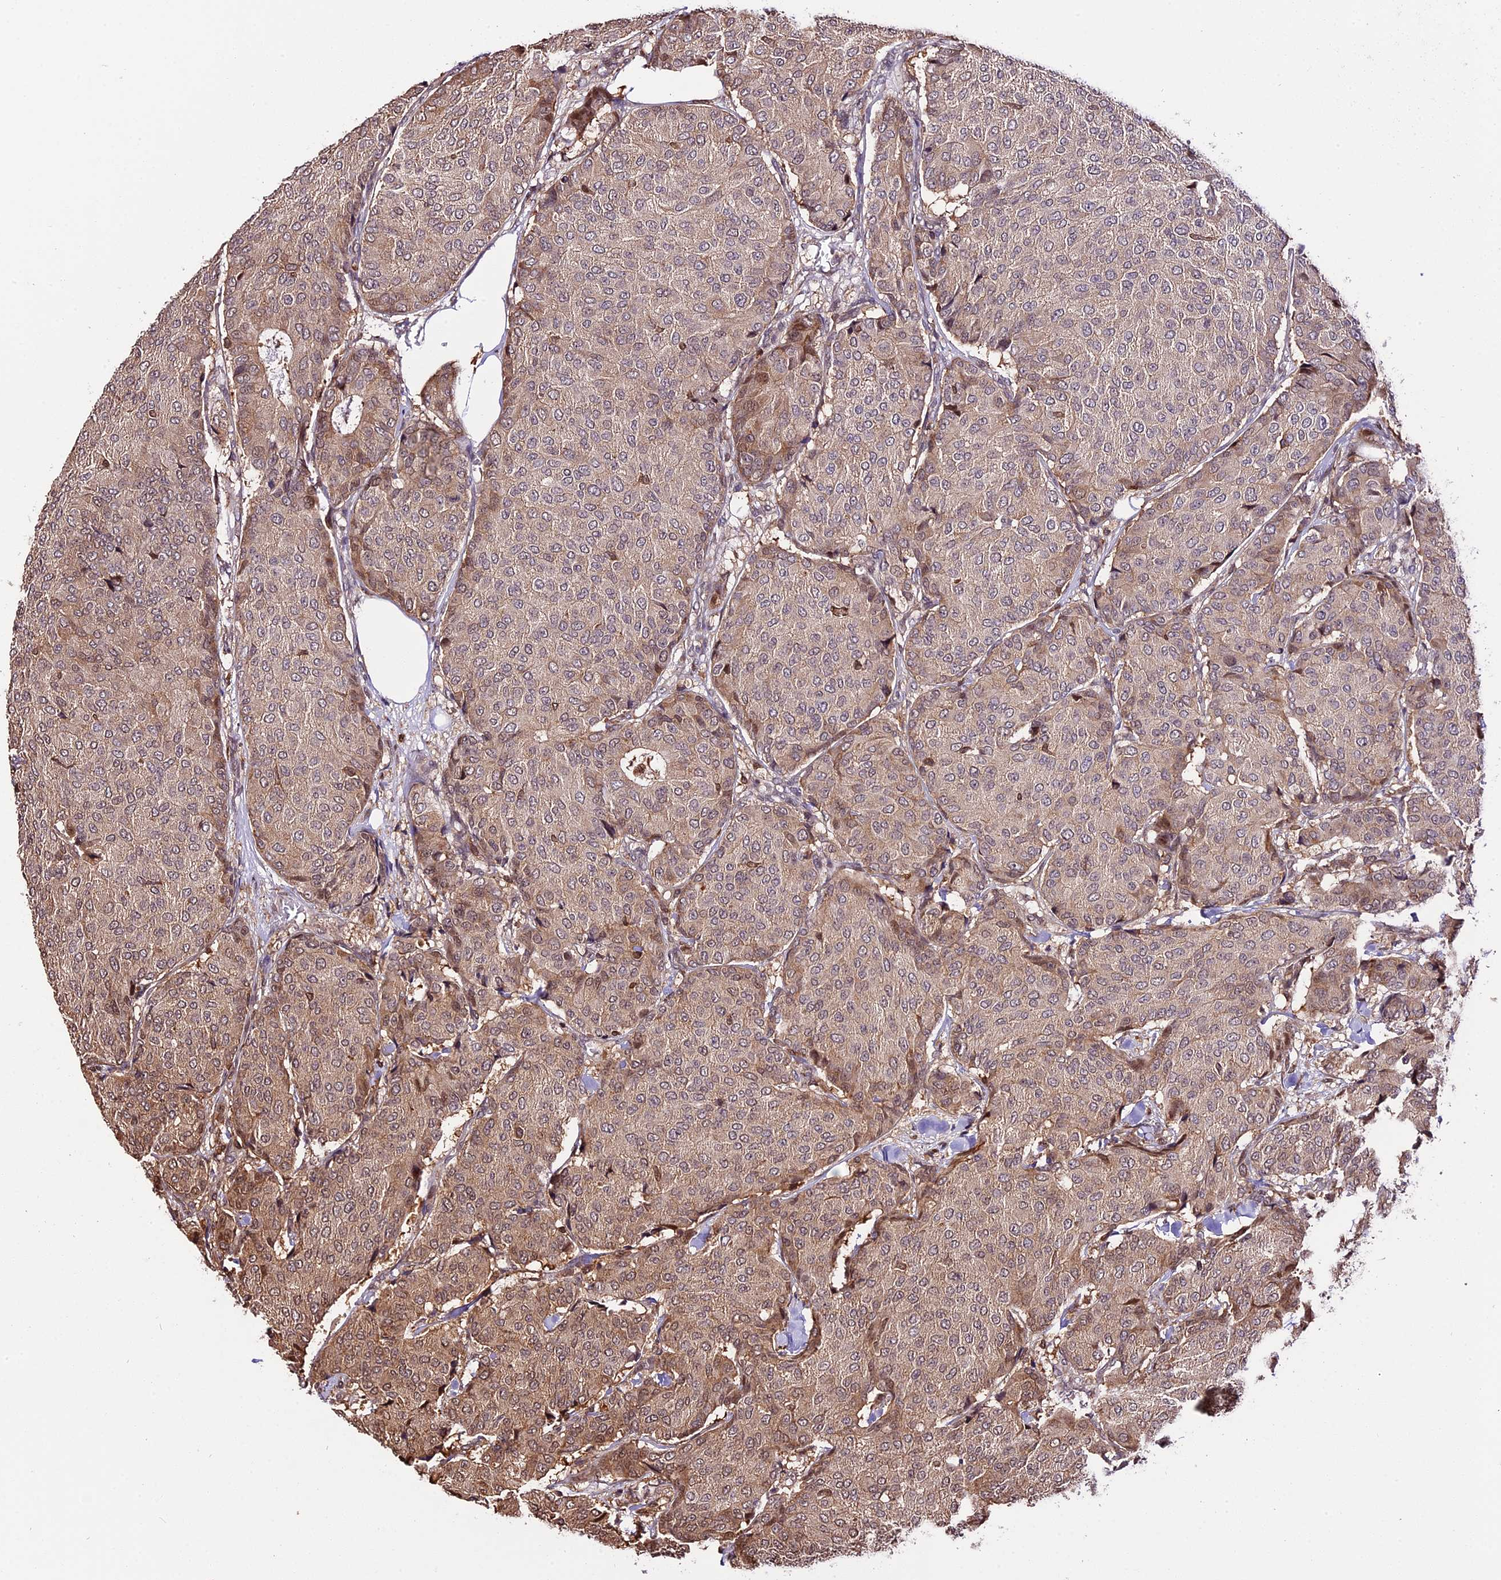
{"staining": {"intensity": "moderate", "quantity": "25%-75%", "location": "cytoplasmic/membranous,nuclear"}, "tissue": "breast cancer", "cell_type": "Tumor cells", "image_type": "cancer", "snomed": [{"axis": "morphology", "description": "Duct carcinoma"}, {"axis": "topography", "description": "Breast"}], "caption": "Breast cancer stained for a protein shows moderate cytoplasmic/membranous and nuclear positivity in tumor cells. The protein is stained brown, and the nuclei are stained in blue (DAB IHC with brightfield microscopy, high magnification).", "gene": "HERPUD1", "patient": {"sex": "female", "age": 75}}